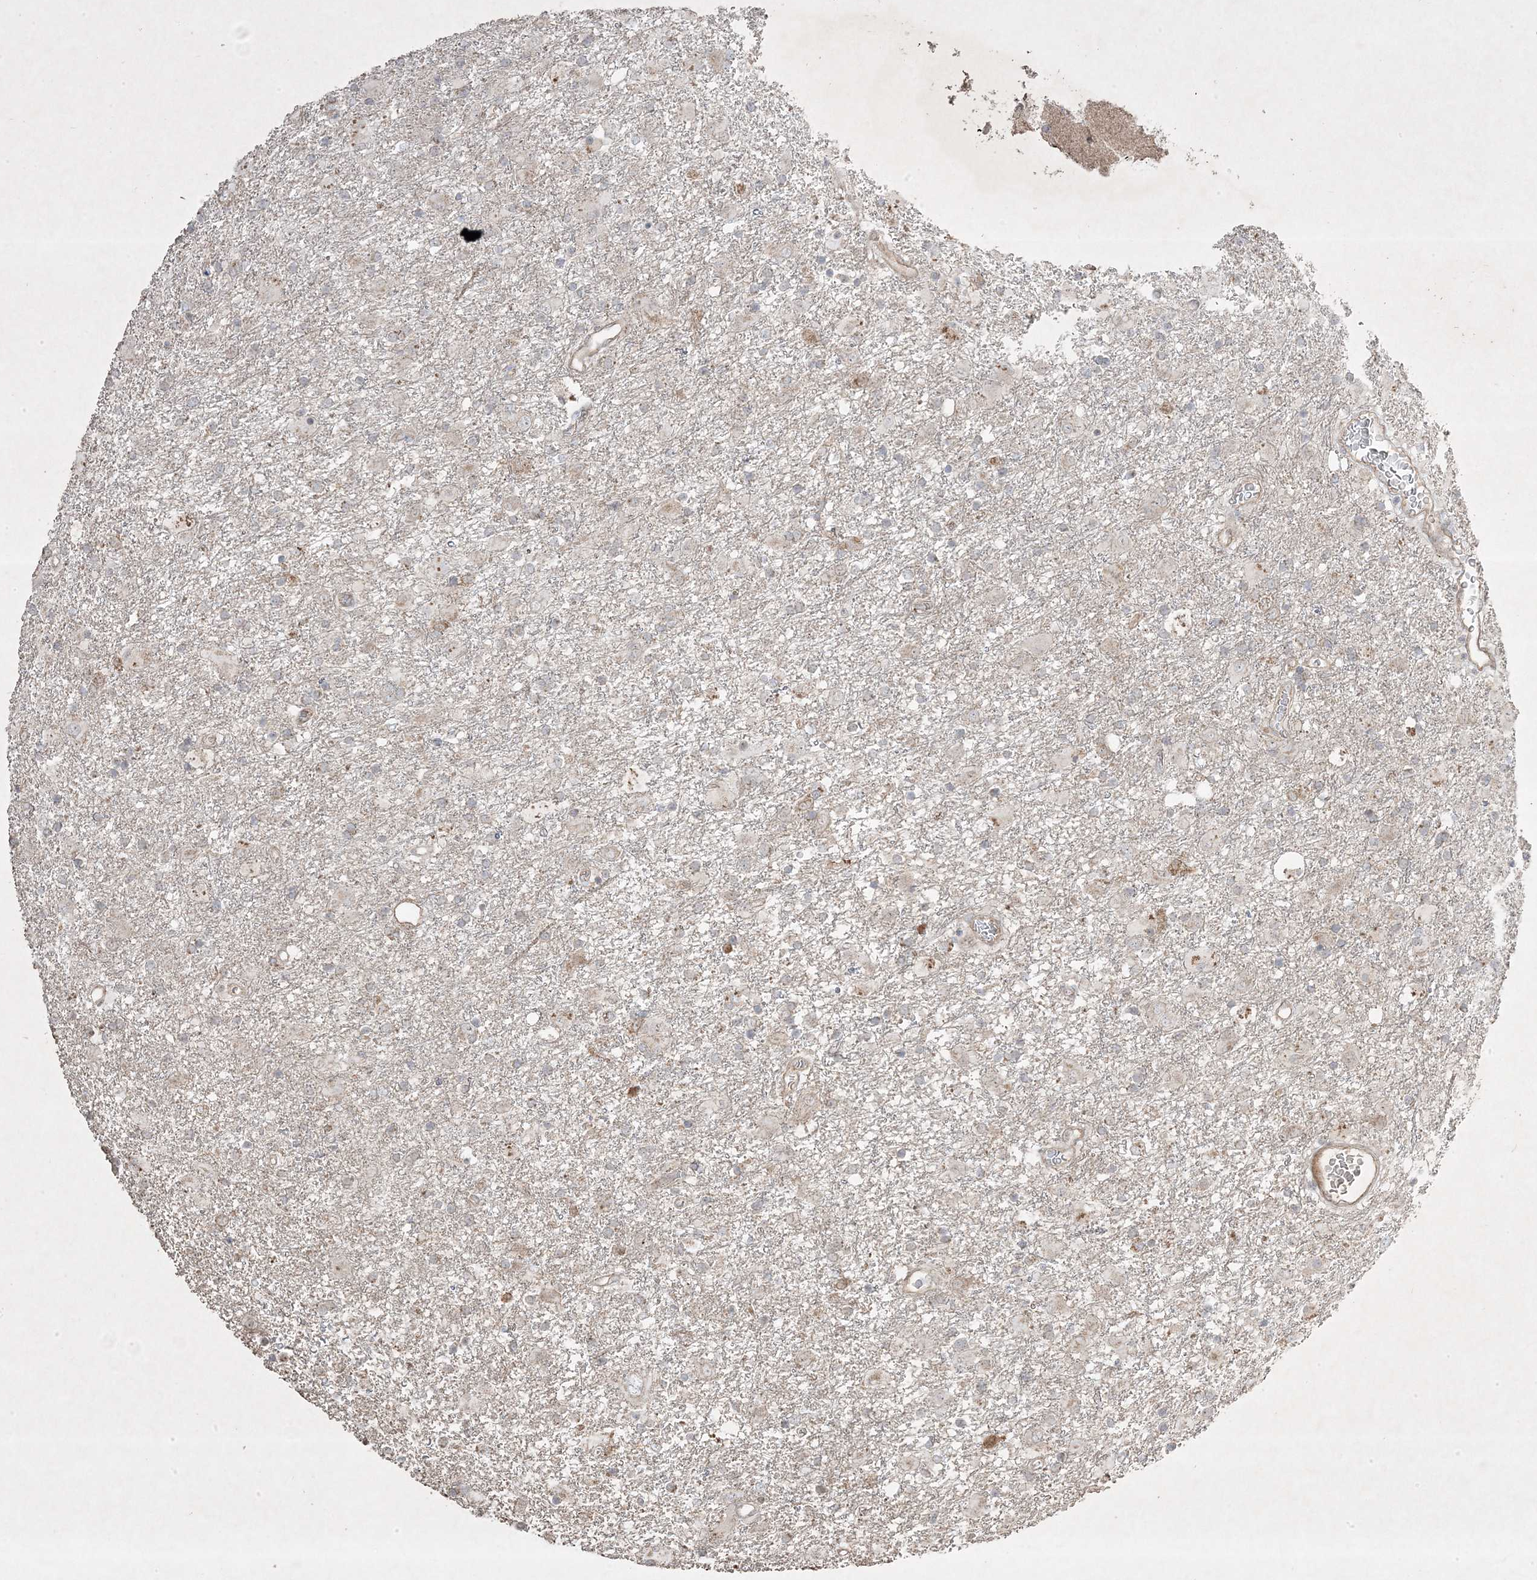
{"staining": {"intensity": "negative", "quantity": "none", "location": "none"}, "tissue": "glioma", "cell_type": "Tumor cells", "image_type": "cancer", "snomed": [{"axis": "morphology", "description": "Glioma, malignant, Low grade"}, {"axis": "topography", "description": "Brain"}], "caption": "This is an IHC micrograph of malignant glioma (low-grade). There is no expression in tumor cells.", "gene": "RGL4", "patient": {"sex": "male", "age": 65}}